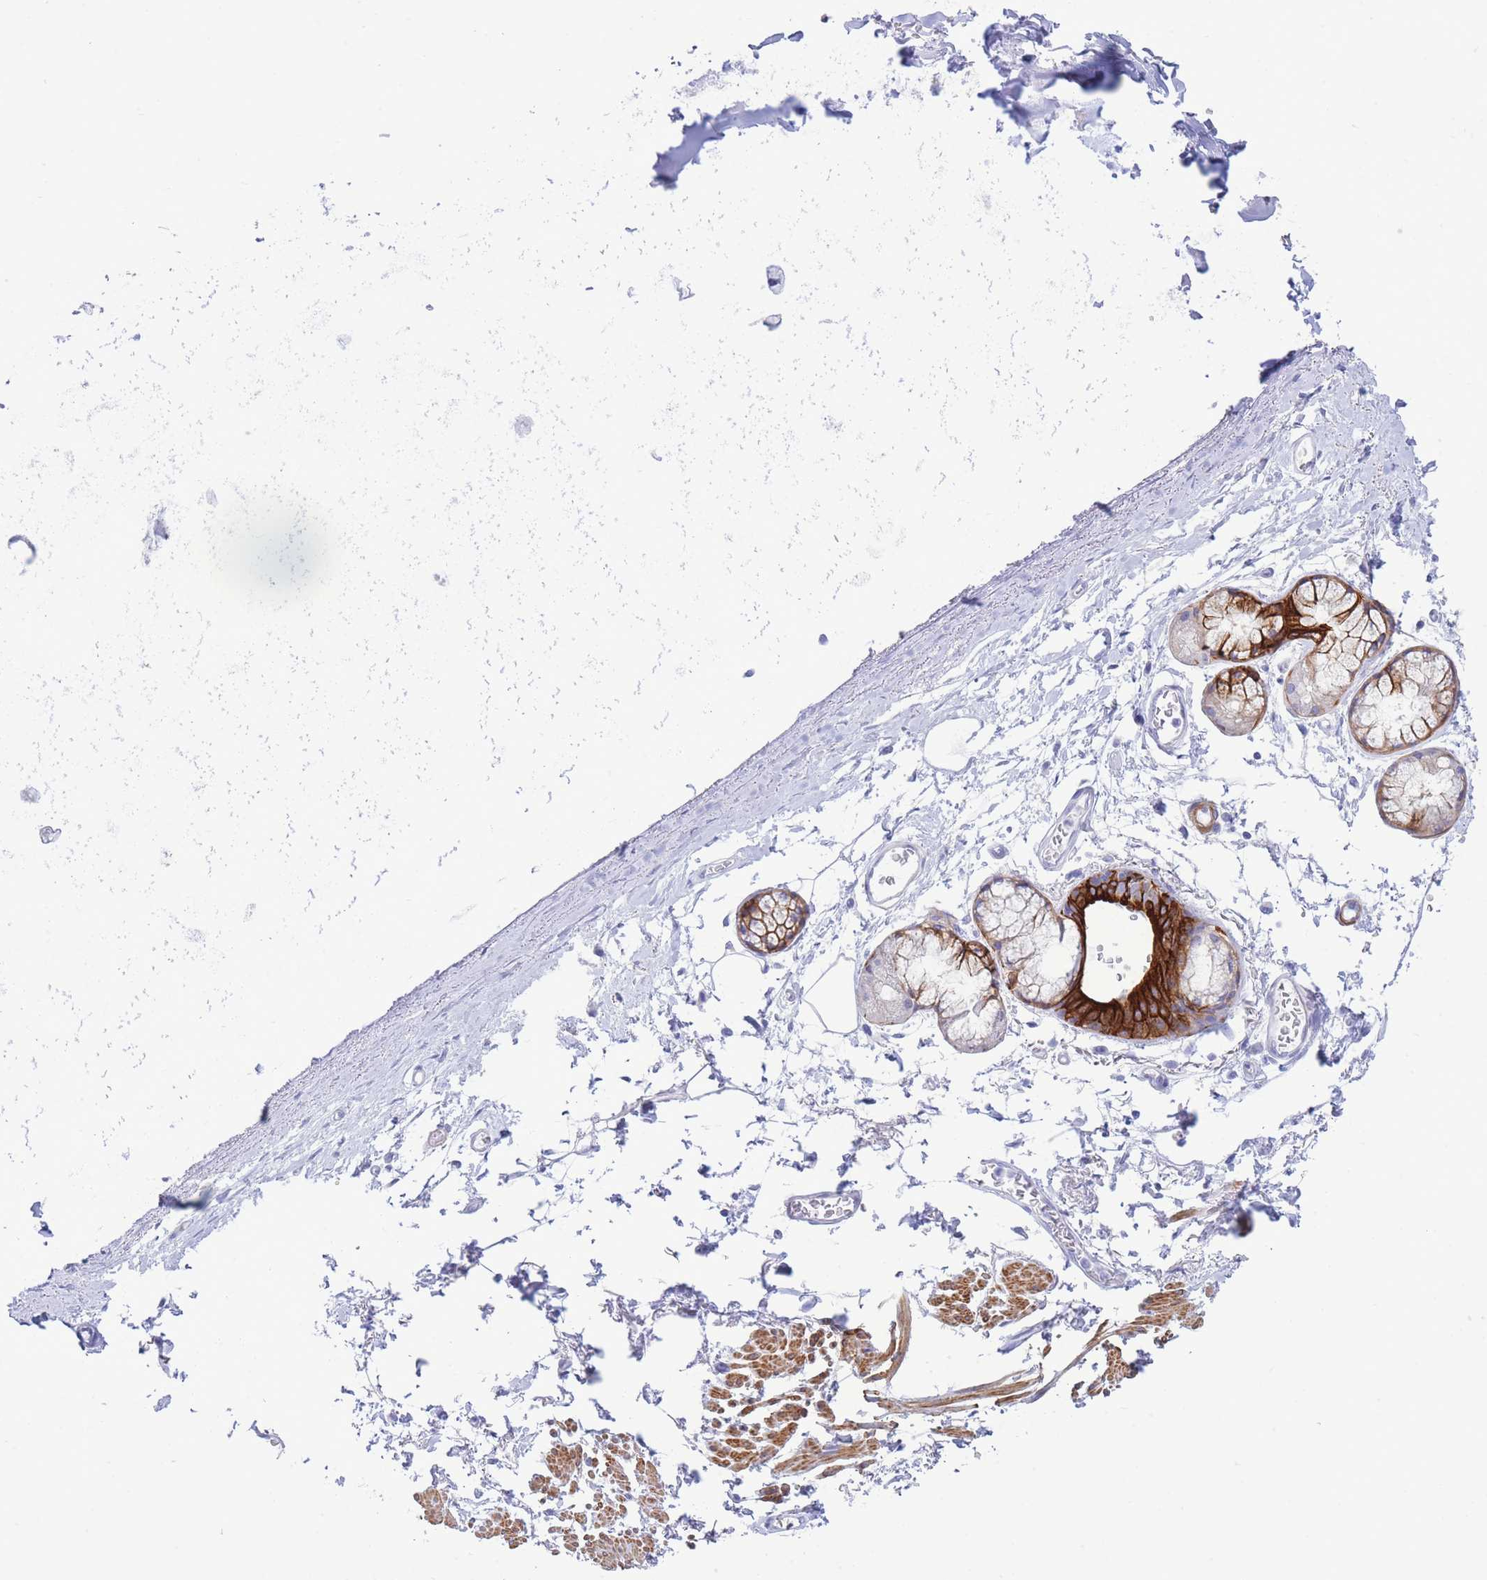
{"staining": {"intensity": "negative", "quantity": "none", "location": "none"}, "tissue": "adipose tissue", "cell_type": "Adipocytes", "image_type": "normal", "snomed": [{"axis": "morphology", "description": "Normal tissue, NOS"}, {"axis": "topography", "description": "Cartilage tissue"}], "caption": "Immunohistochemistry of normal human adipose tissue reveals no positivity in adipocytes. Brightfield microscopy of immunohistochemistry (IHC) stained with DAB (brown) and hematoxylin (blue), captured at high magnification.", "gene": "VWA8", "patient": {"sex": "male", "age": 73}}